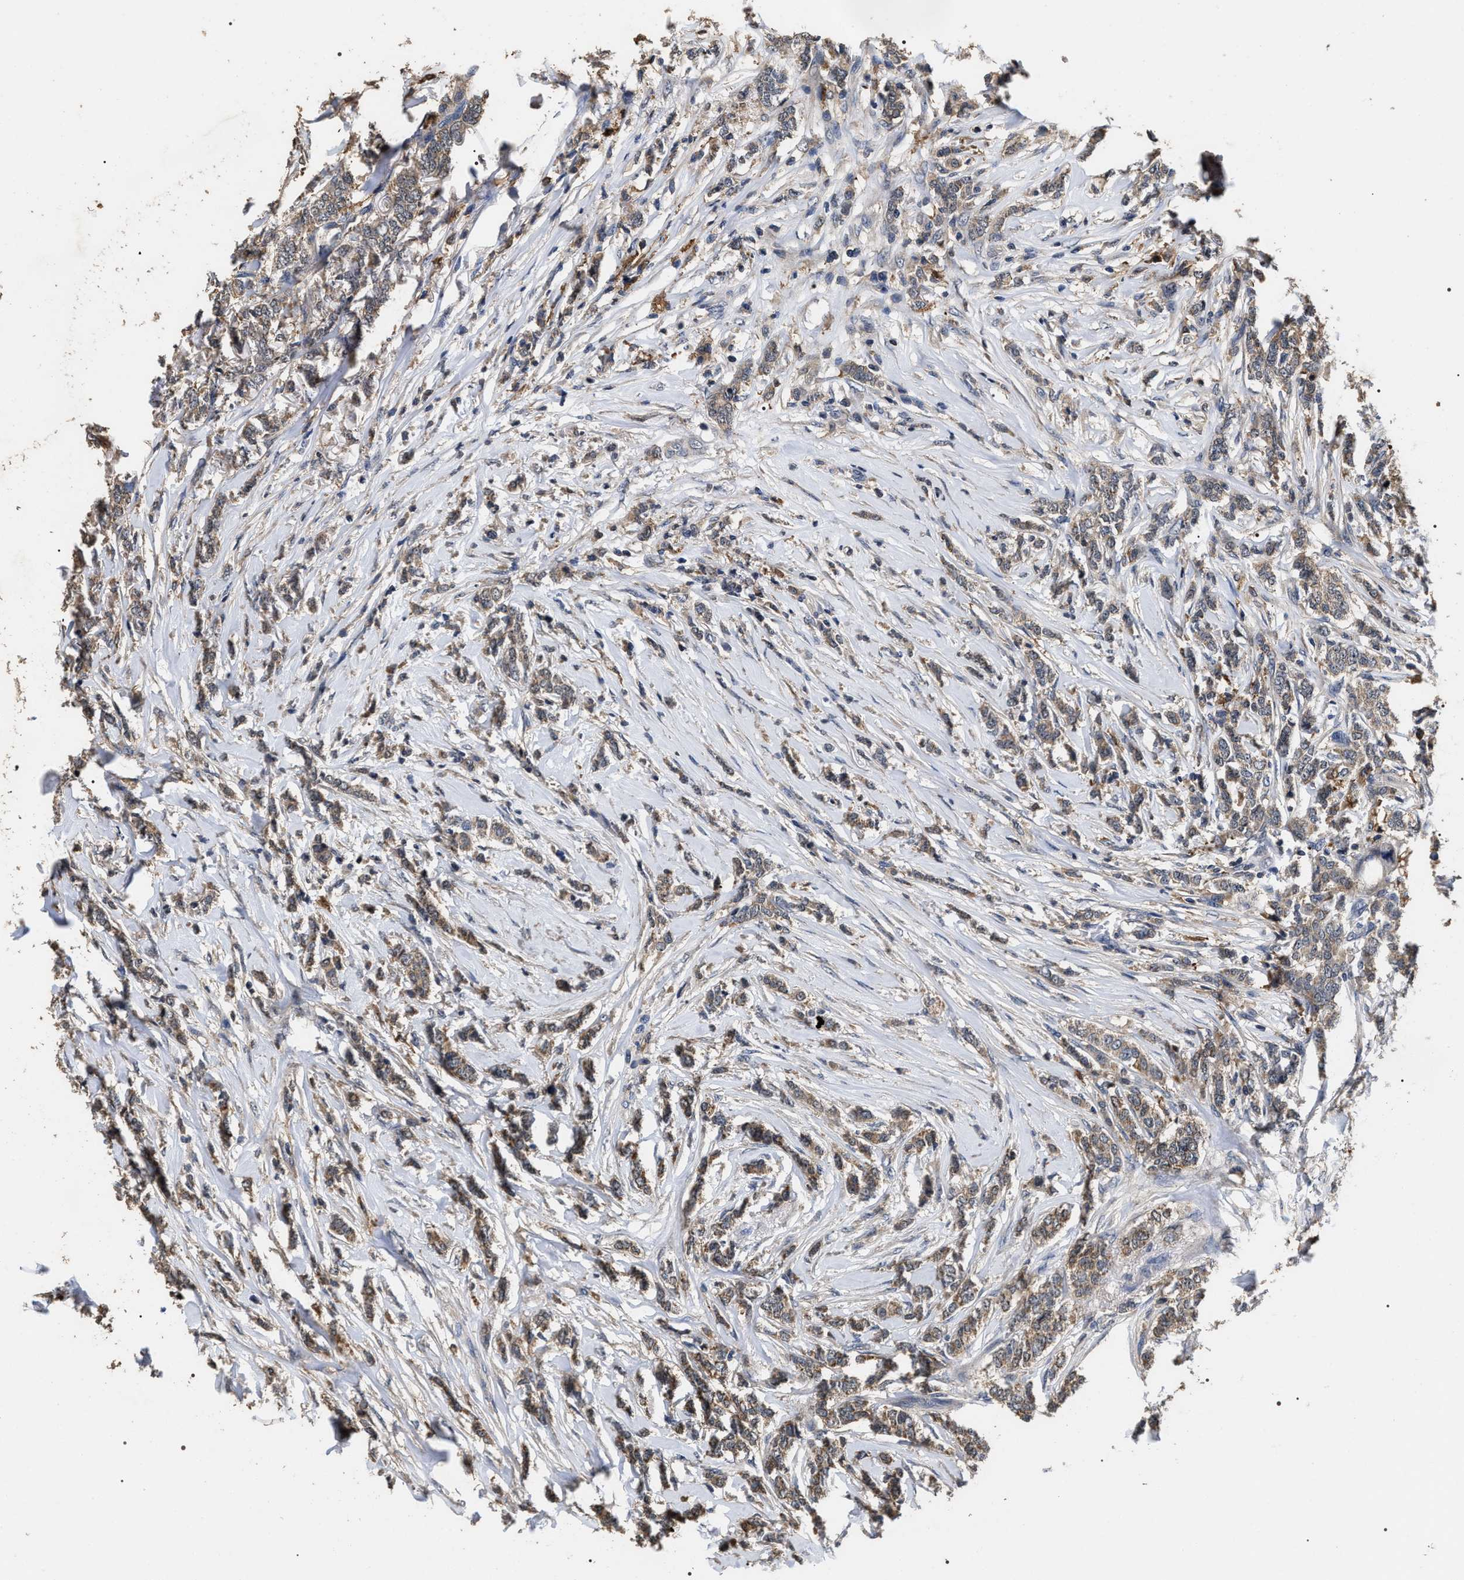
{"staining": {"intensity": "moderate", "quantity": "25%-75%", "location": "cytoplasmic/membranous"}, "tissue": "breast cancer", "cell_type": "Tumor cells", "image_type": "cancer", "snomed": [{"axis": "morphology", "description": "Lobular carcinoma"}, {"axis": "topography", "description": "Skin"}, {"axis": "topography", "description": "Breast"}], "caption": "This is a histology image of immunohistochemistry (IHC) staining of breast cancer (lobular carcinoma), which shows moderate expression in the cytoplasmic/membranous of tumor cells.", "gene": "UPF3A", "patient": {"sex": "female", "age": 46}}